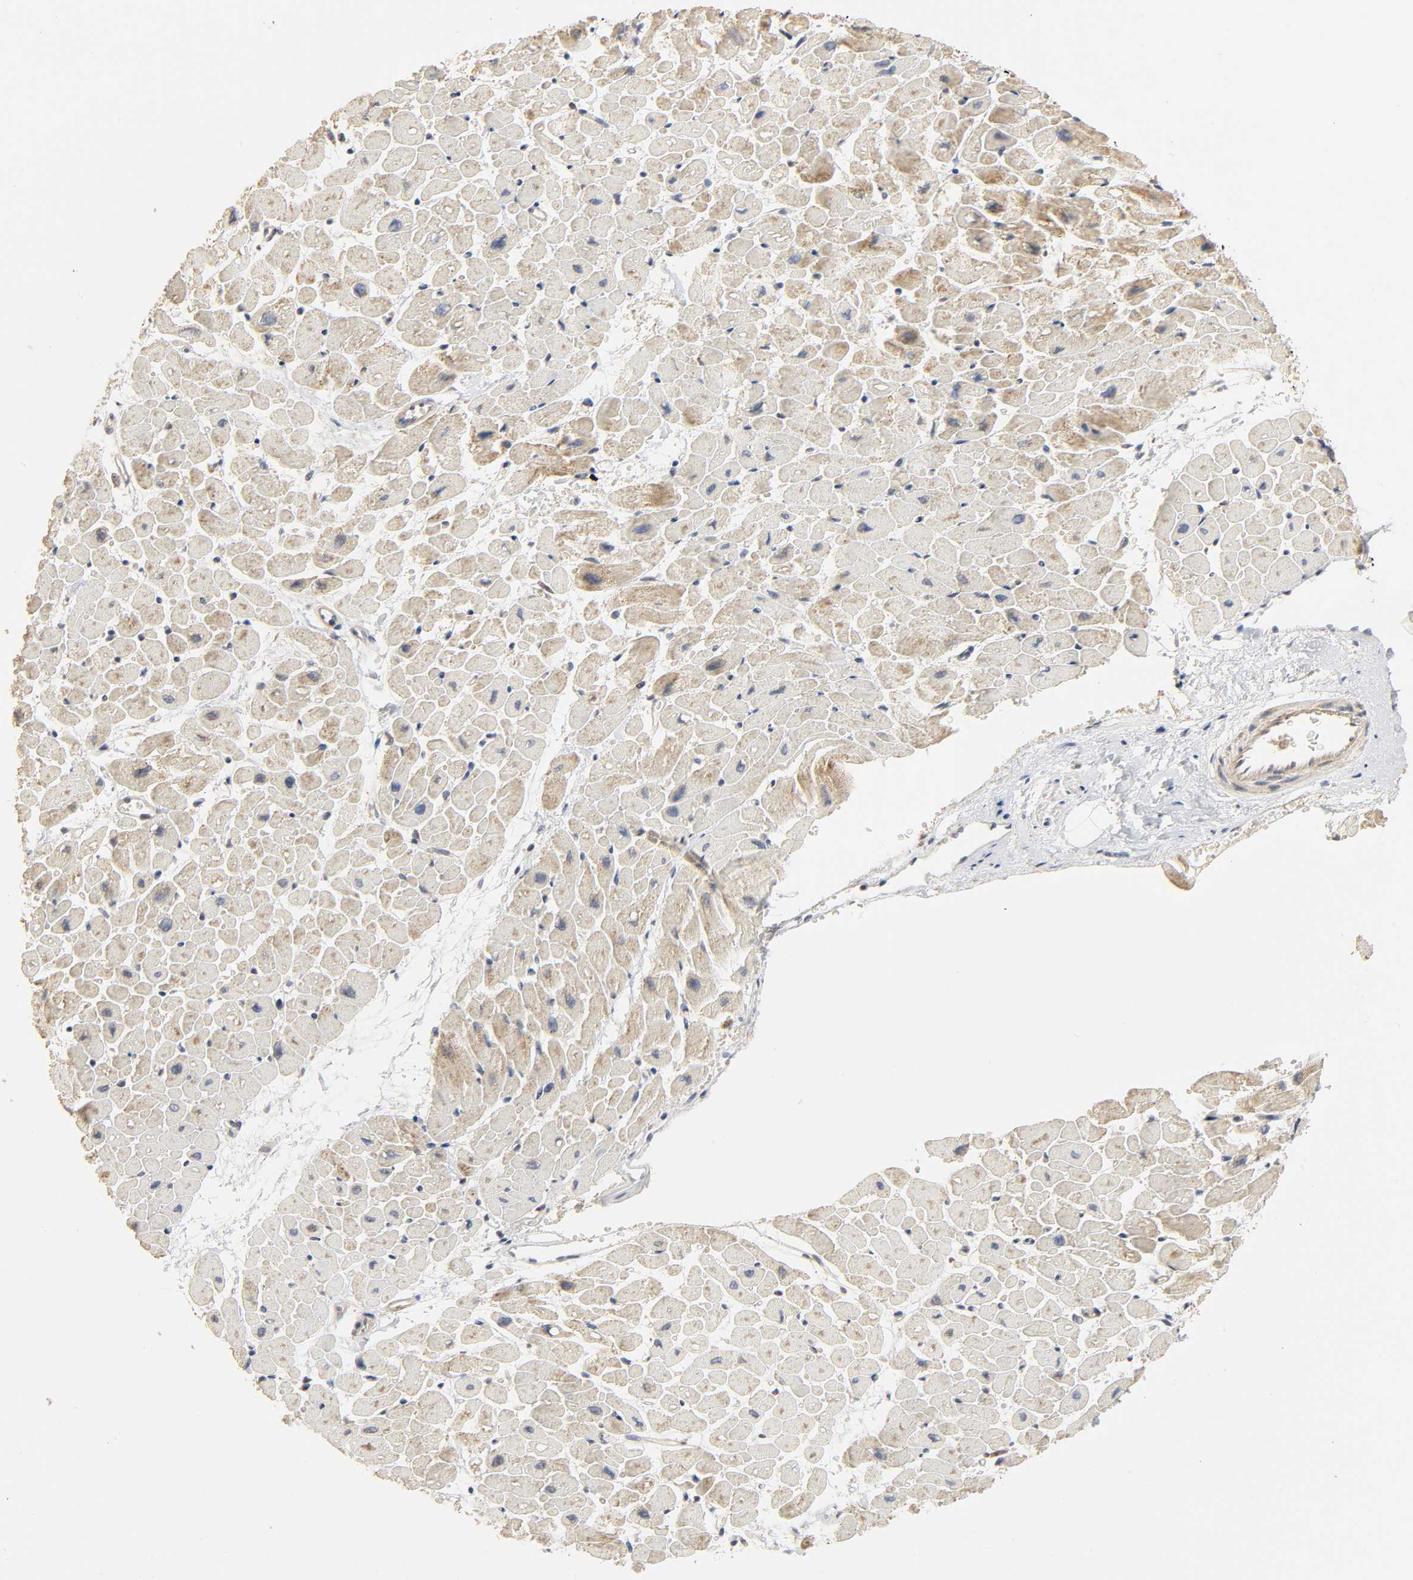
{"staining": {"intensity": "moderate", "quantity": ">75%", "location": "cytoplasmic/membranous"}, "tissue": "heart muscle", "cell_type": "Cardiomyocytes", "image_type": "normal", "snomed": [{"axis": "morphology", "description": "Normal tissue, NOS"}, {"axis": "topography", "description": "Heart"}], "caption": "Immunohistochemistry (IHC) histopathology image of benign human heart muscle stained for a protein (brown), which reveals medium levels of moderate cytoplasmic/membranous staining in approximately >75% of cardiomyocytes.", "gene": "CLEC4E", "patient": {"sex": "male", "age": 45}}